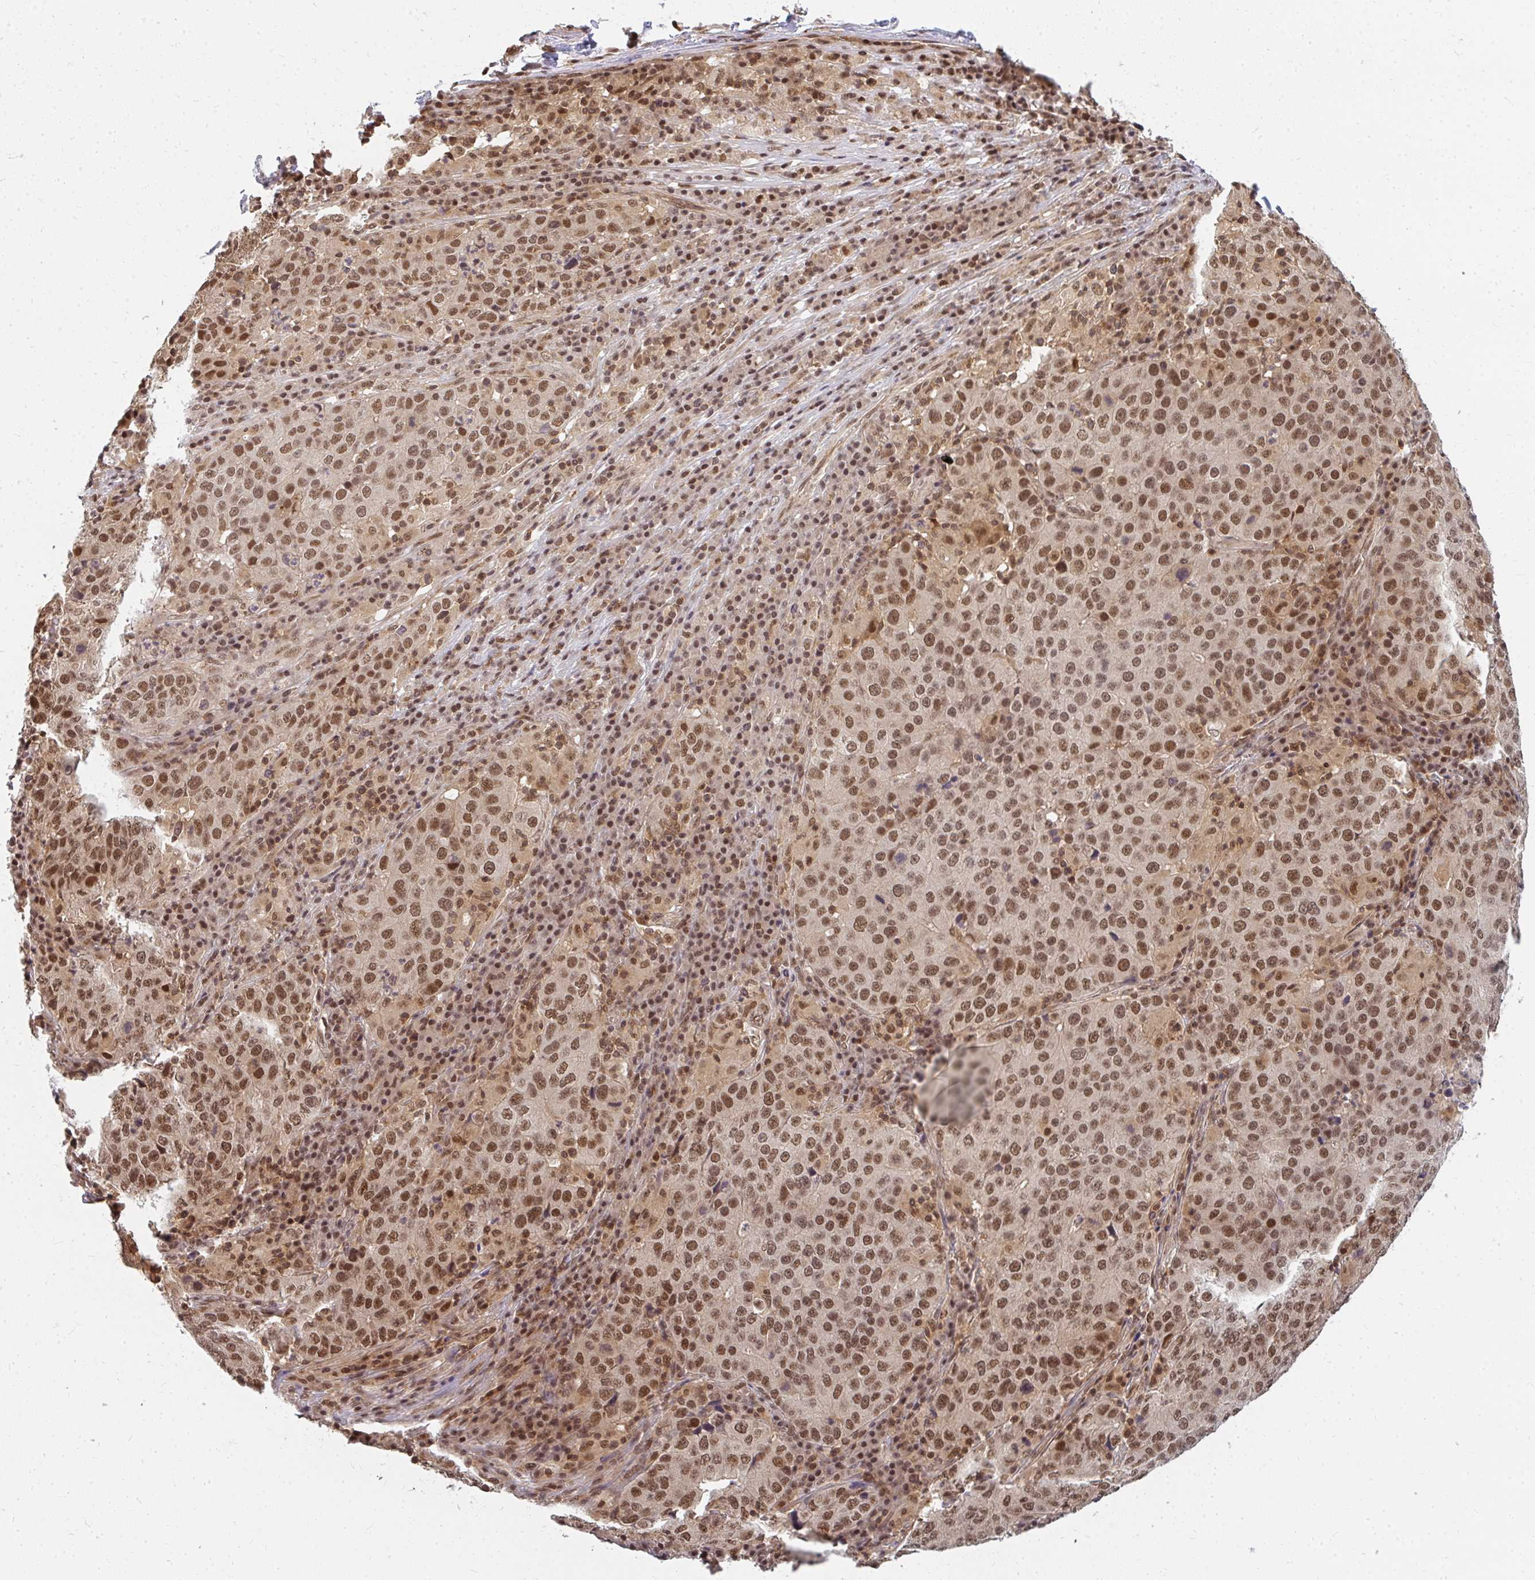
{"staining": {"intensity": "moderate", "quantity": ">75%", "location": "nuclear"}, "tissue": "stomach cancer", "cell_type": "Tumor cells", "image_type": "cancer", "snomed": [{"axis": "morphology", "description": "Adenocarcinoma, NOS"}, {"axis": "topography", "description": "Stomach"}], "caption": "Immunohistochemistry staining of adenocarcinoma (stomach), which demonstrates medium levels of moderate nuclear expression in about >75% of tumor cells indicating moderate nuclear protein staining. The staining was performed using DAB (3,3'-diaminobenzidine) (brown) for protein detection and nuclei were counterstained in hematoxylin (blue).", "gene": "GTF3C6", "patient": {"sex": "male", "age": 71}}